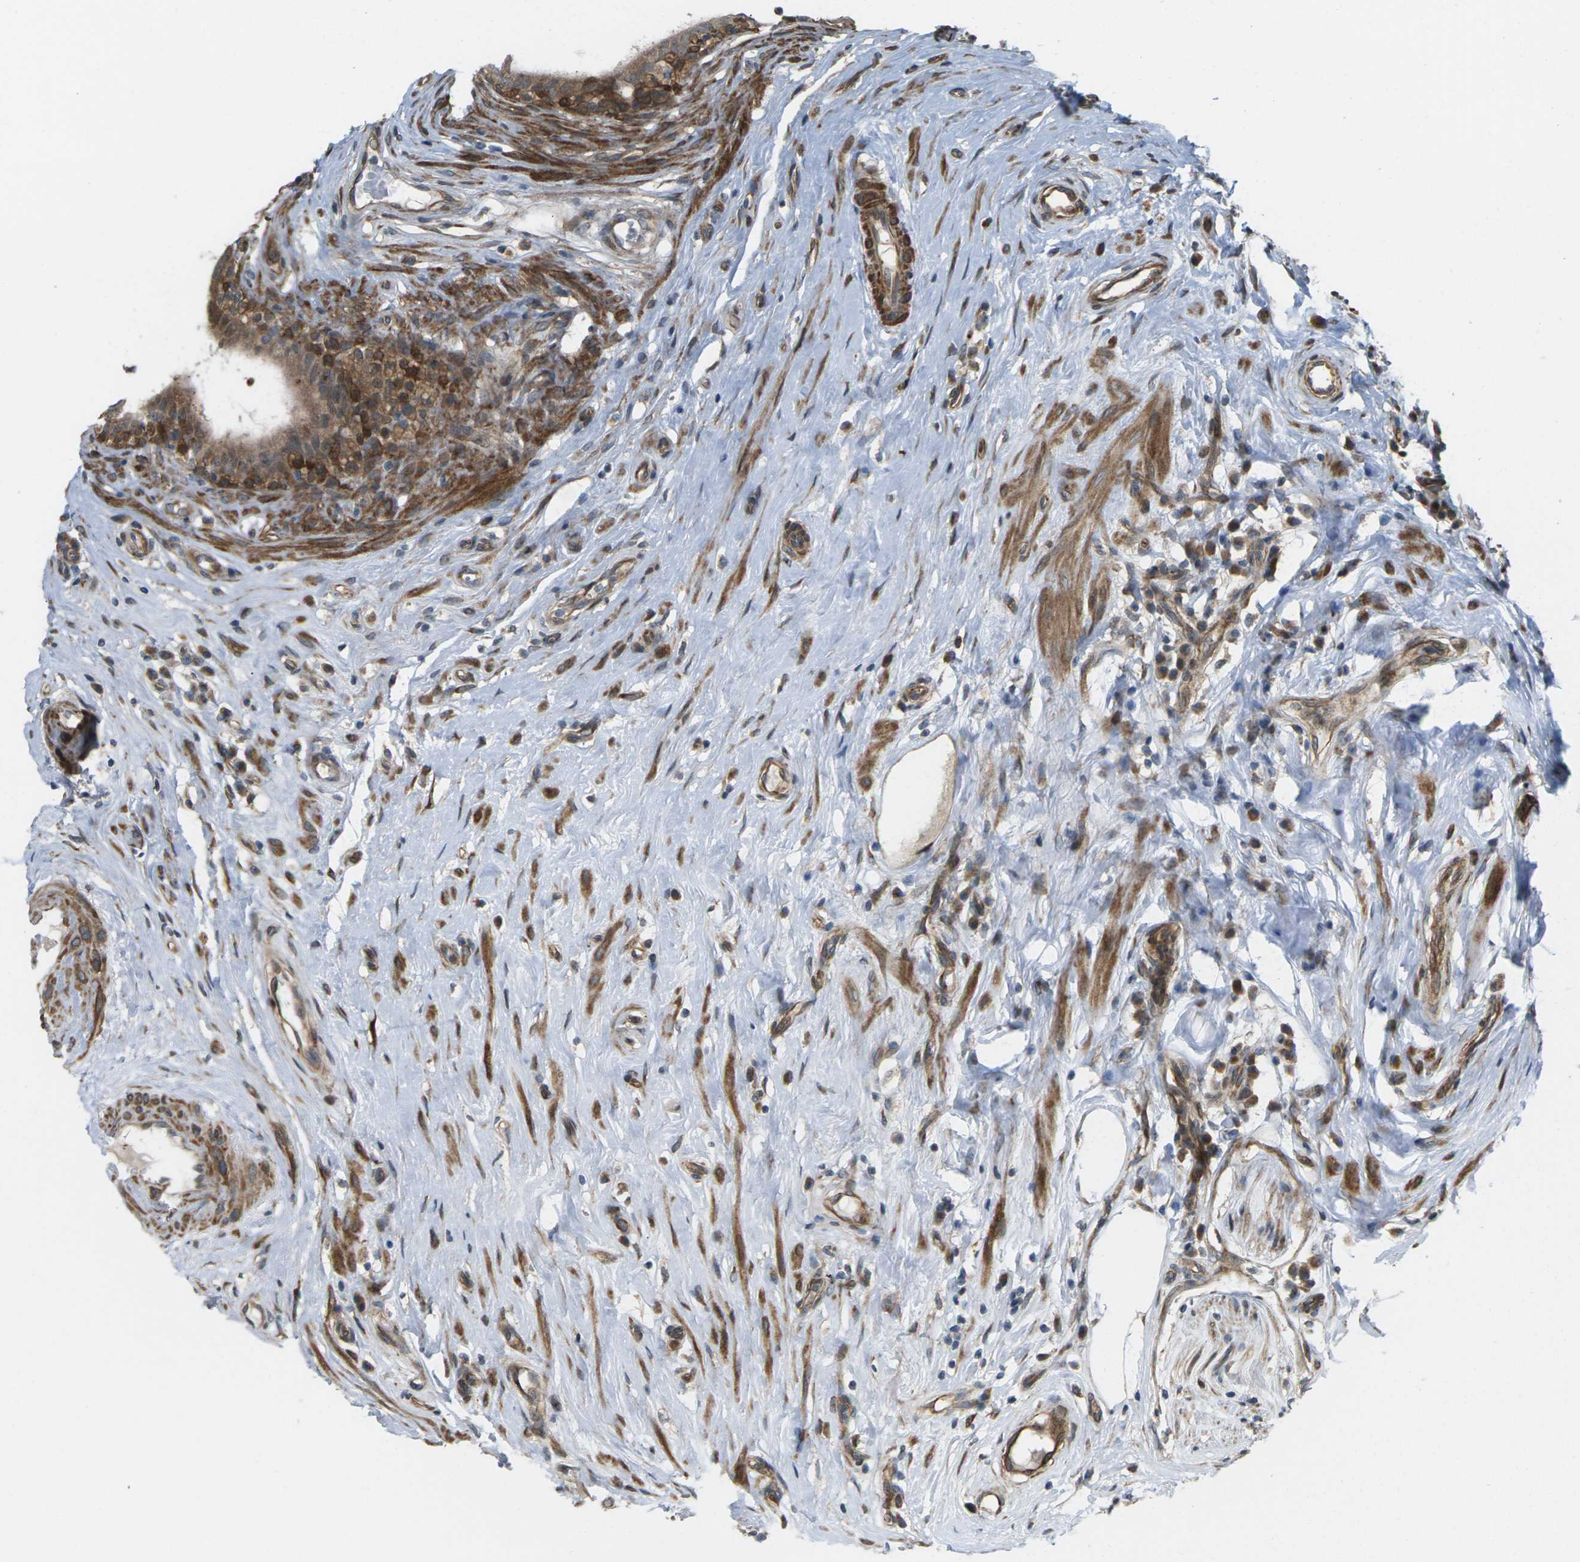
{"staining": {"intensity": "moderate", "quantity": ">75%", "location": "cytoplasmic/membranous"}, "tissue": "epididymis", "cell_type": "Glandular cells", "image_type": "normal", "snomed": [{"axis": "morphology", "description": "Normal tissue, NOS"}, {"axis": "morphology", "description": "Inflammation, NOS"}, {"axis": "topography", "description": "Epididymis"}], "caption": "Immunohistochemistry (IHC) micrograph of unremarkable epididymis: human epididymis stained using IHC exhibits medium levels of moderate protein expression localized specifically in the cytoplasmic/membranous of glandular cells, appearing as a cytoplasmic/membranous brown color.", "gene": "ROBO1", "patient": {"sex": "male", "age": 84}}